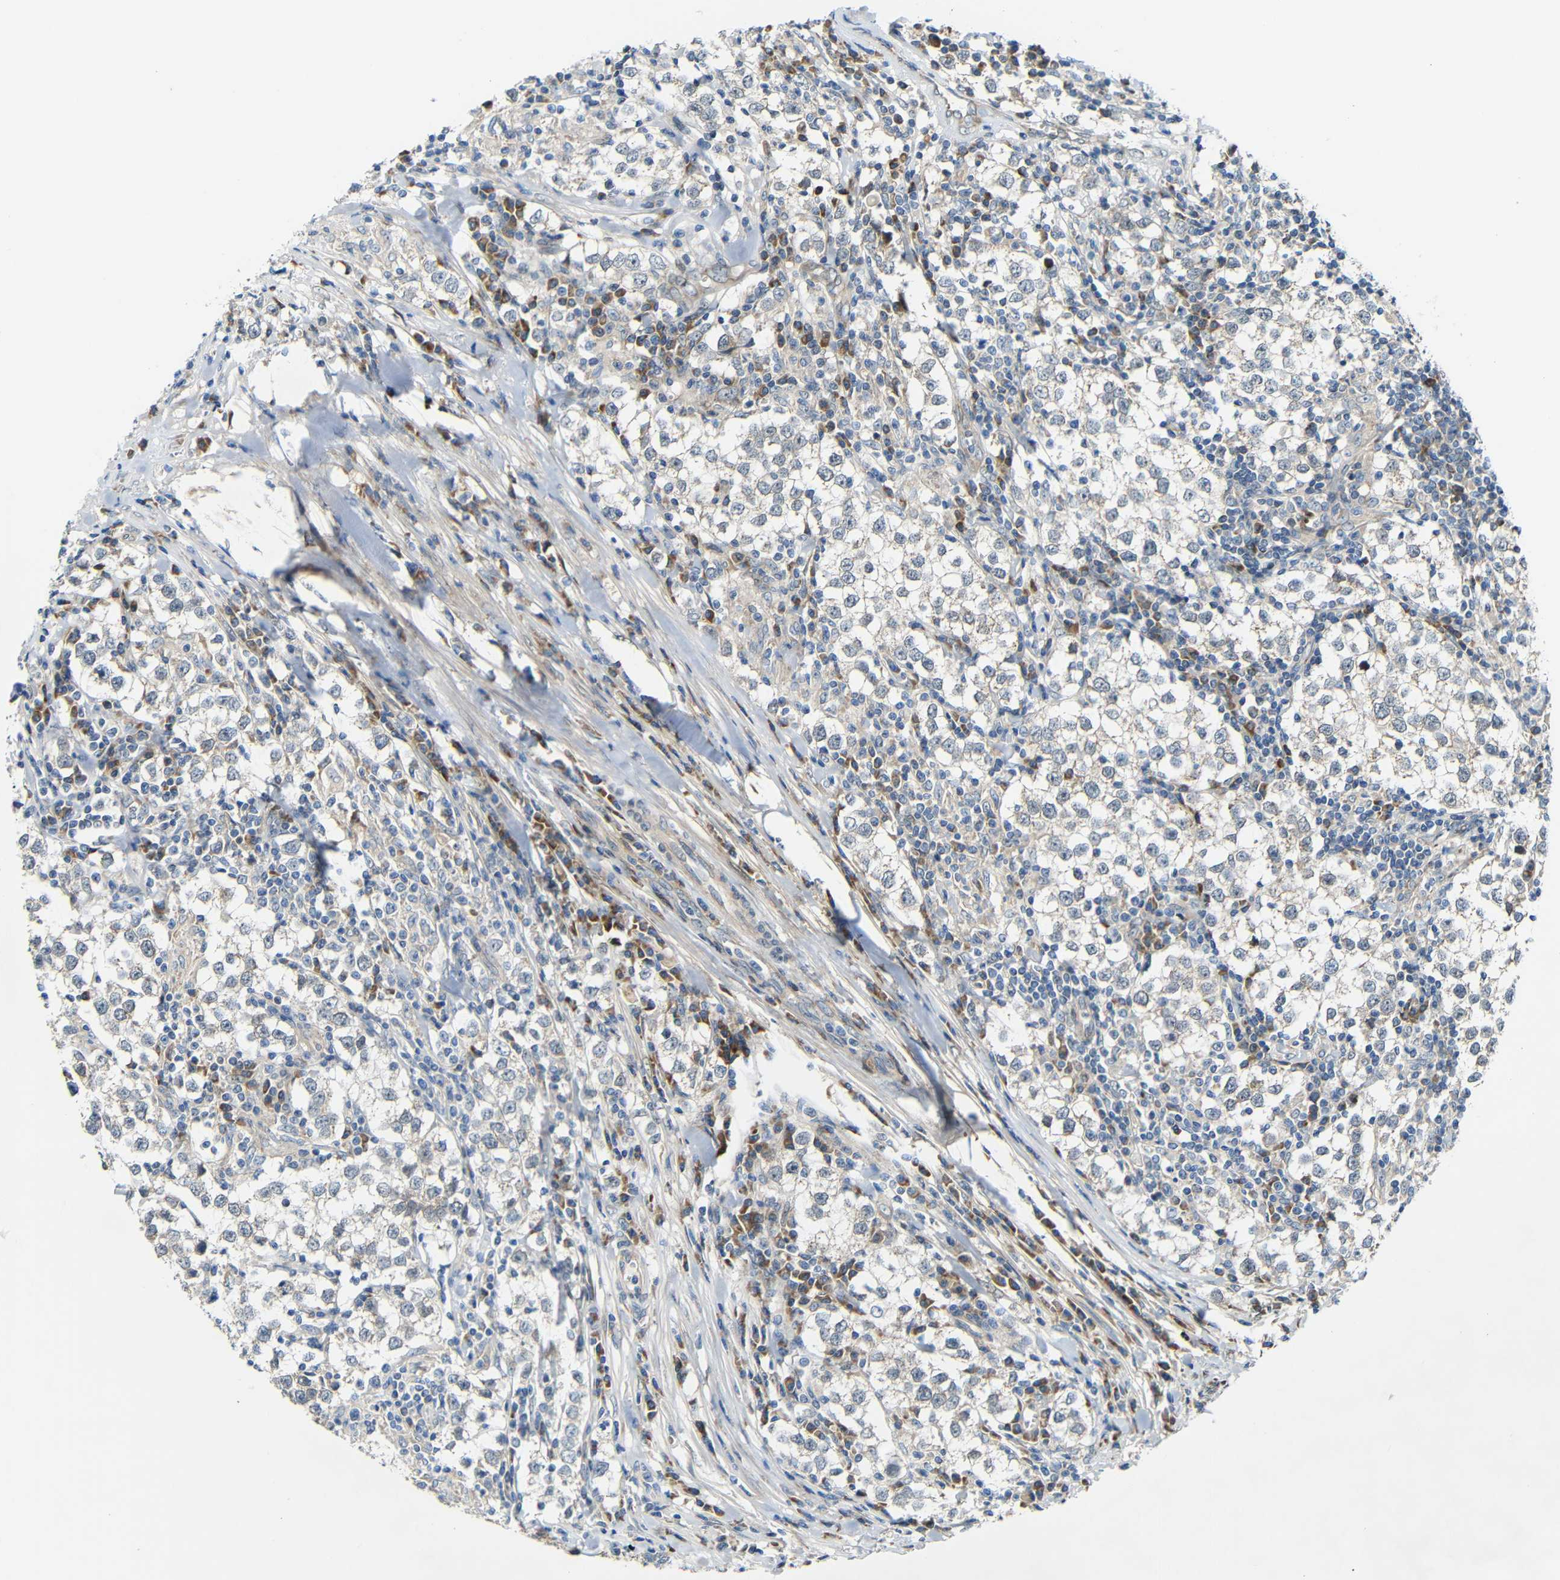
{"staining": {"intensity": "negative", "quantity": "none", "location": "none"}, "tissue": "testis cancer", "cell_type": "Tumor cells", "image_type": "cancer", "snomed": [{"axis": "morphology", "description": "Seminoma, NOS"}, {"axis": "morphology", "description": "Carcinoma, Embryonal, NOS"}, {"axis": "topography", "description": "Testis"}], "caption": "The immunohistochemistry image has no significant positivity in tumor cells of testis seminoma tissue. Brightfield microscopy of IHC stained with DAB (brown) and hematoxylin (blue), captured at high magnification.", "gene": "TMEM25", "patient": {"sex": "male", "age": 36}}